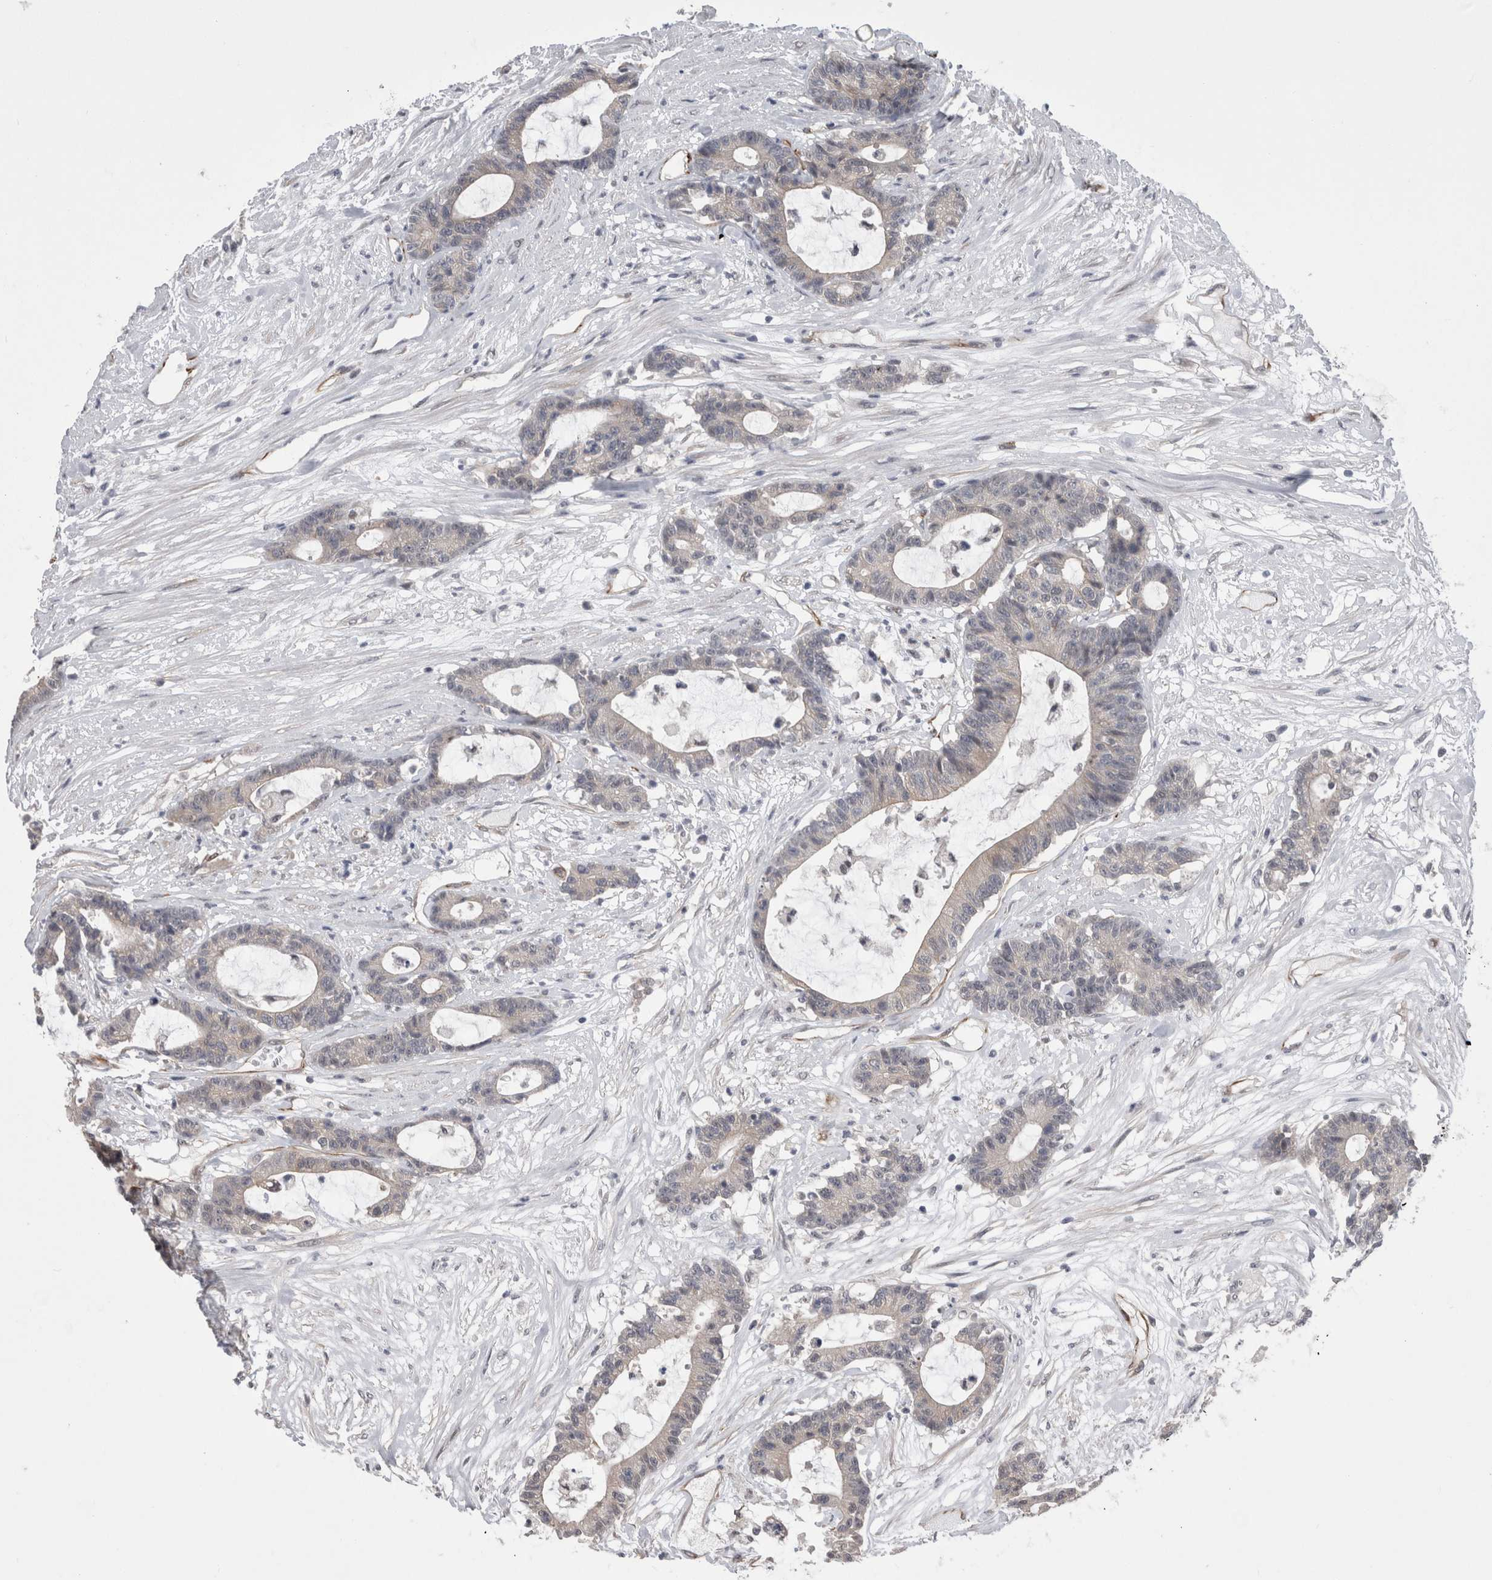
{"staining": {"intensity": "negative", "quantity": "none", "location": "none"}, "tissue": "colorectal cancer", "cell_type": "Tumor cells", "image_type": "cancer", "snomed": [{"axis": "morphology", "description": "Adenocarcinoma, NOS"}, {"axis": "topography", "description": "Colon"}], "caption": "Tumor cells are negative for protein expression in human adenocarcinoma (colorectal).", "gene": "FAM83H", "patient": {"sex": "female", "age": 84}}